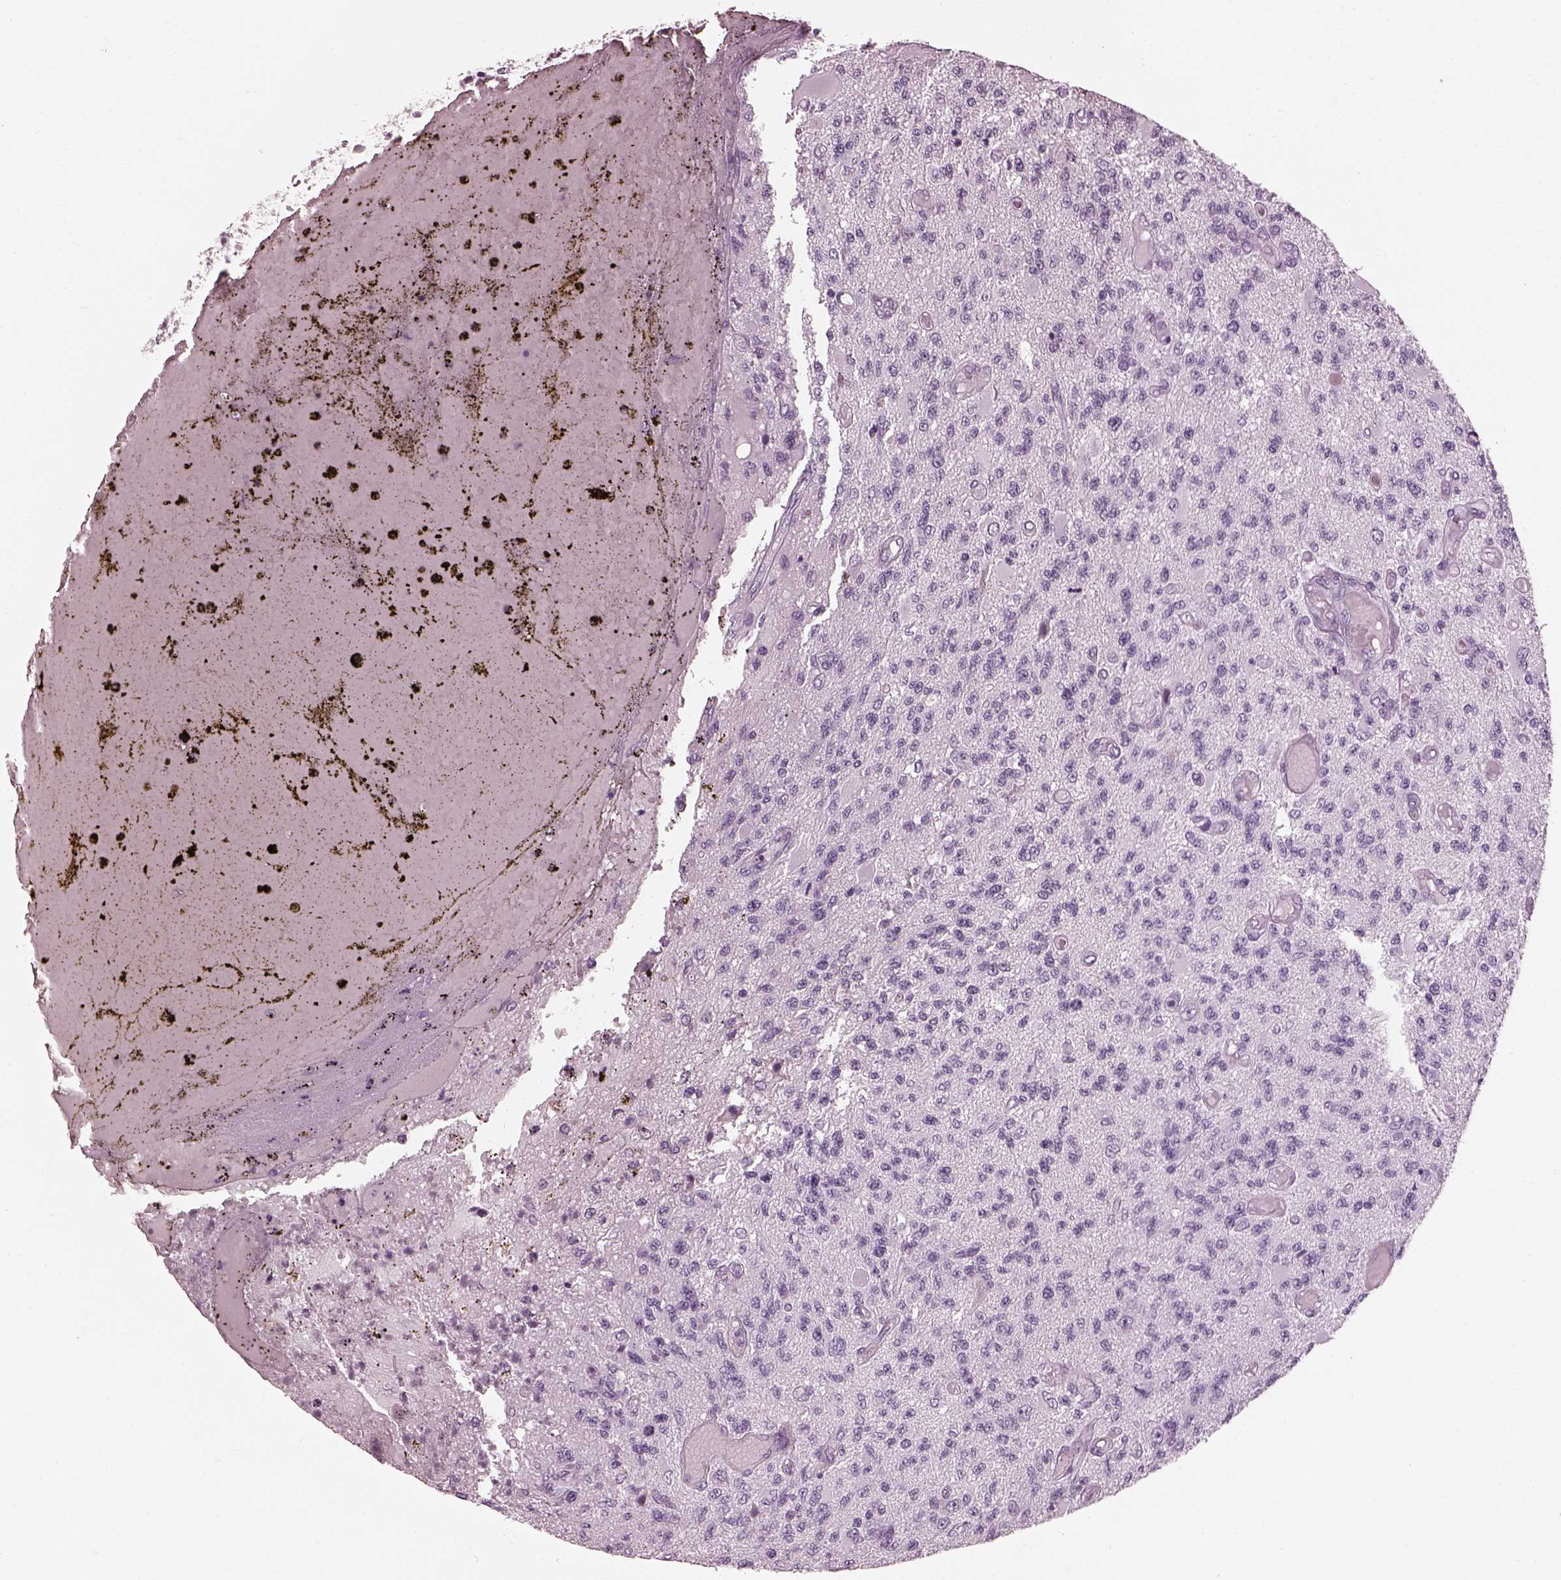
{"staining": {"intensity": "negative", "quantity": "none", "location": "none"}, "tissue": "glioma", "cell_type": "Tumor cells", "image_type": "cancer", "snomed": [{"axis": "morphology", "description": "Glioma, malignant, High grade"}, {"axis": "topography", "description": "Brain"}], "caption": "Image shows no protein expression in tumor cells of malignant glioma (high-grade) tissue.", "gene": "TCHHL1", "patient": {"sex": "female", "age": 63}}